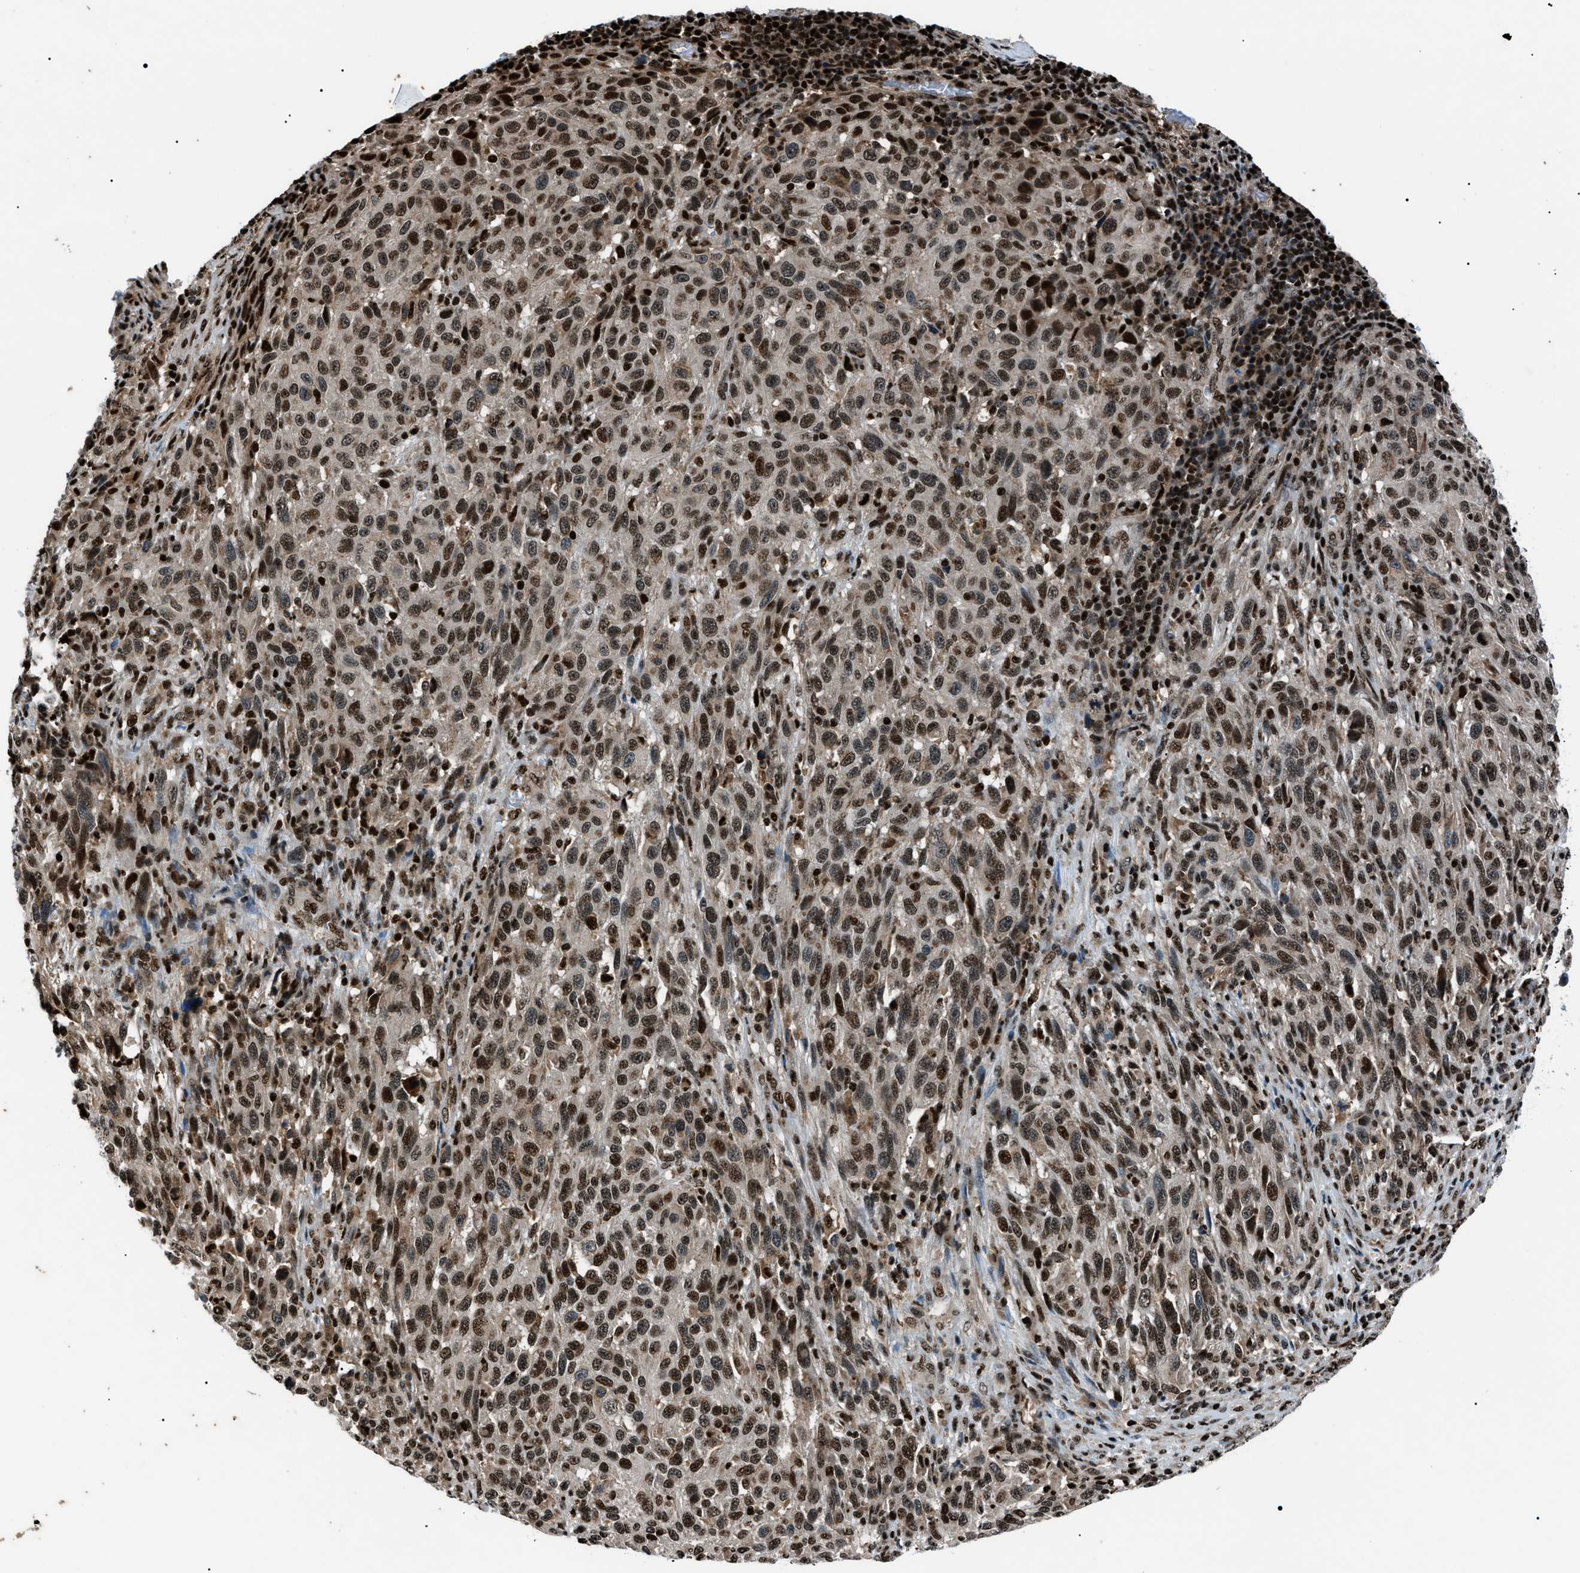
{"staining": {"intensity": "strong", "quantity": ">75%", "location": "nuclear"}, "tissue": "melanoma", "cell_type": "Tumor cells", "image_type": "cancer", "snomed": [{"axis": "morphology", "description": "Malignant melanoma, Metastatic site"}, {"axis": "topography", "description": "Lymph node"}], "caption": "Immunohistochemical staining of melanoma displays strong nuclear protein positivity in about >75% of tumor cells.", "gene": "PRKX", "patient": {"sex": "male", "age": 61}}